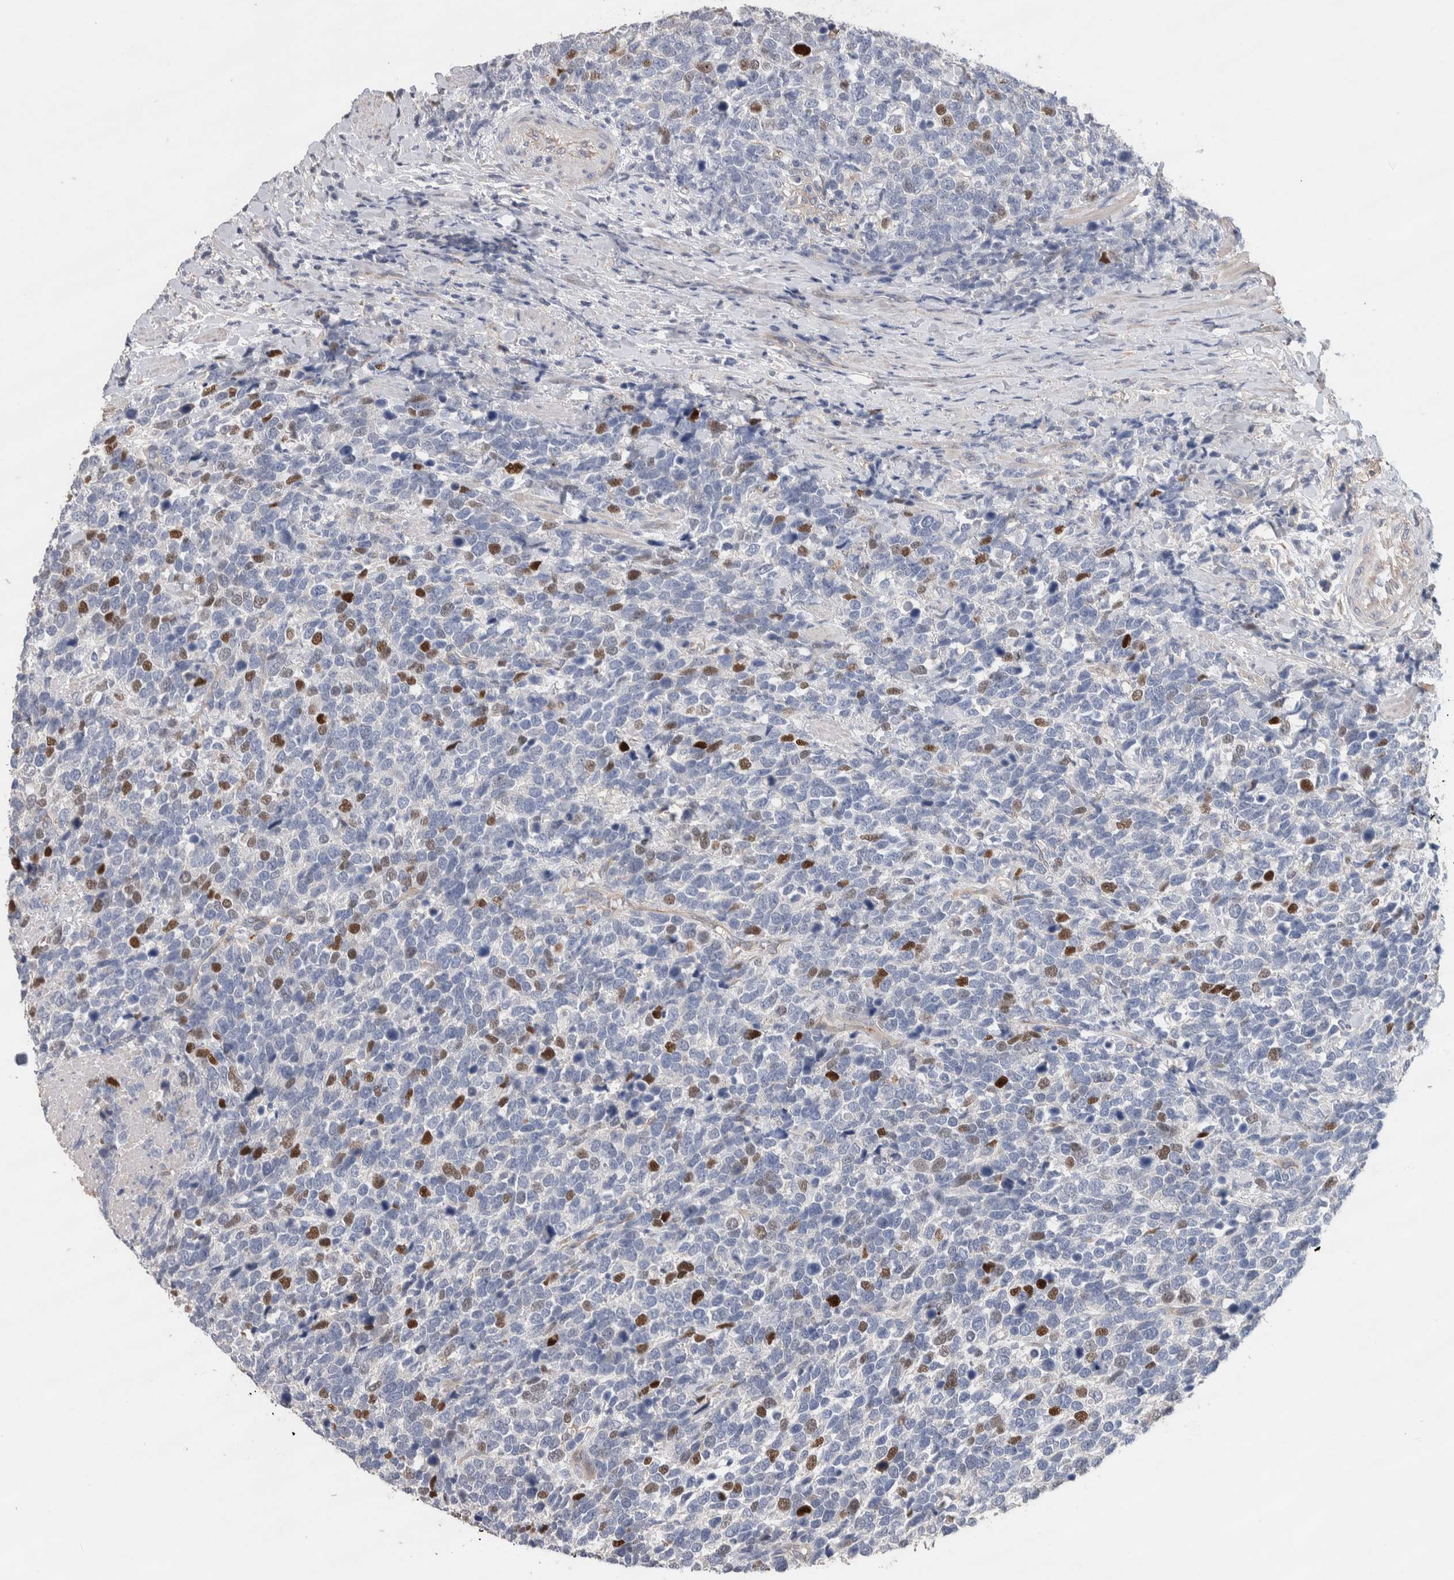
{"staining": {"intensity": "strong", "quantity": "<25%", "location": "nuclear"}, "tissue": "urothelial cancer", "cell_type": "Tumor cells", "image_type": "cancer", "snomed": [{"axis": "morphology", "description": "Urothelial carcinoma, High grade"}, {"axis": "topography", "description": "Urinary bladder"}], "caption": "A micrograph of human urothelial cancer stained for a protein shows strong nuclear brown staining in tumor cells.", "gene": "GCNA", "patient": {"sex": "female", "age": 82}}